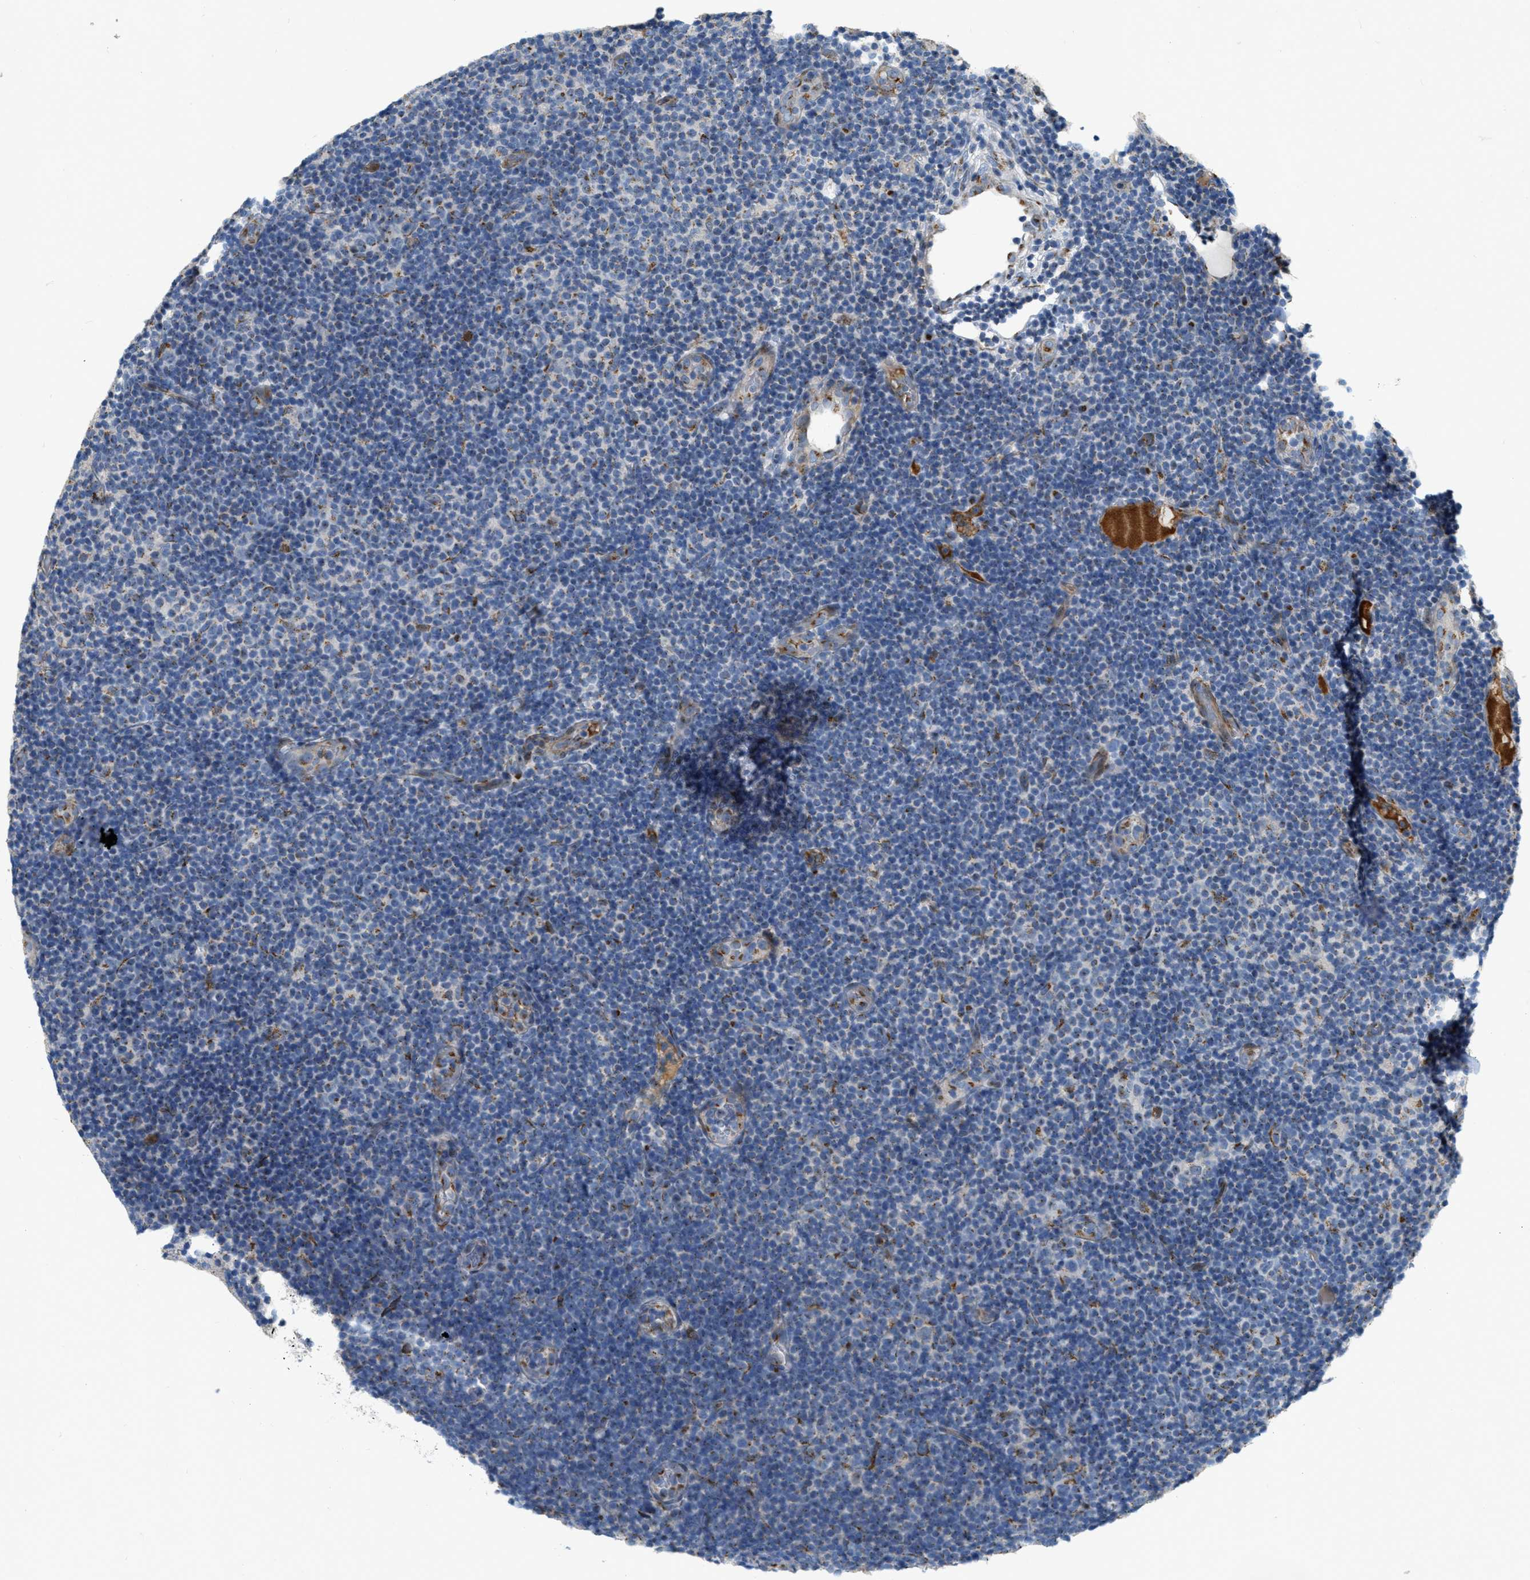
{"staining": {"intensity": "negative", "quantity": "none", "location": "none"}, "tissue": "lymphoma", "cell_type": "Tumor cells", "image_type": "cancer", "snomed": [{"axis": "morphology", "description": "Malignant lymphoma, non-Hodgkin's type, Low grade"}, {"axis": "topography", "description": "Lymph node"}], "caption": "Tumor cells are negative for protein expression in human malignant lymphoma, non-Hodgkin's type (low-grade). (Brightfield microscopy of DAB (3,3'-diaminobenzidine) immunohistochemistry (IHC) at high magnification).", "gene": "ZFPL1", "patient": {"sex": "male", "age": 83}}